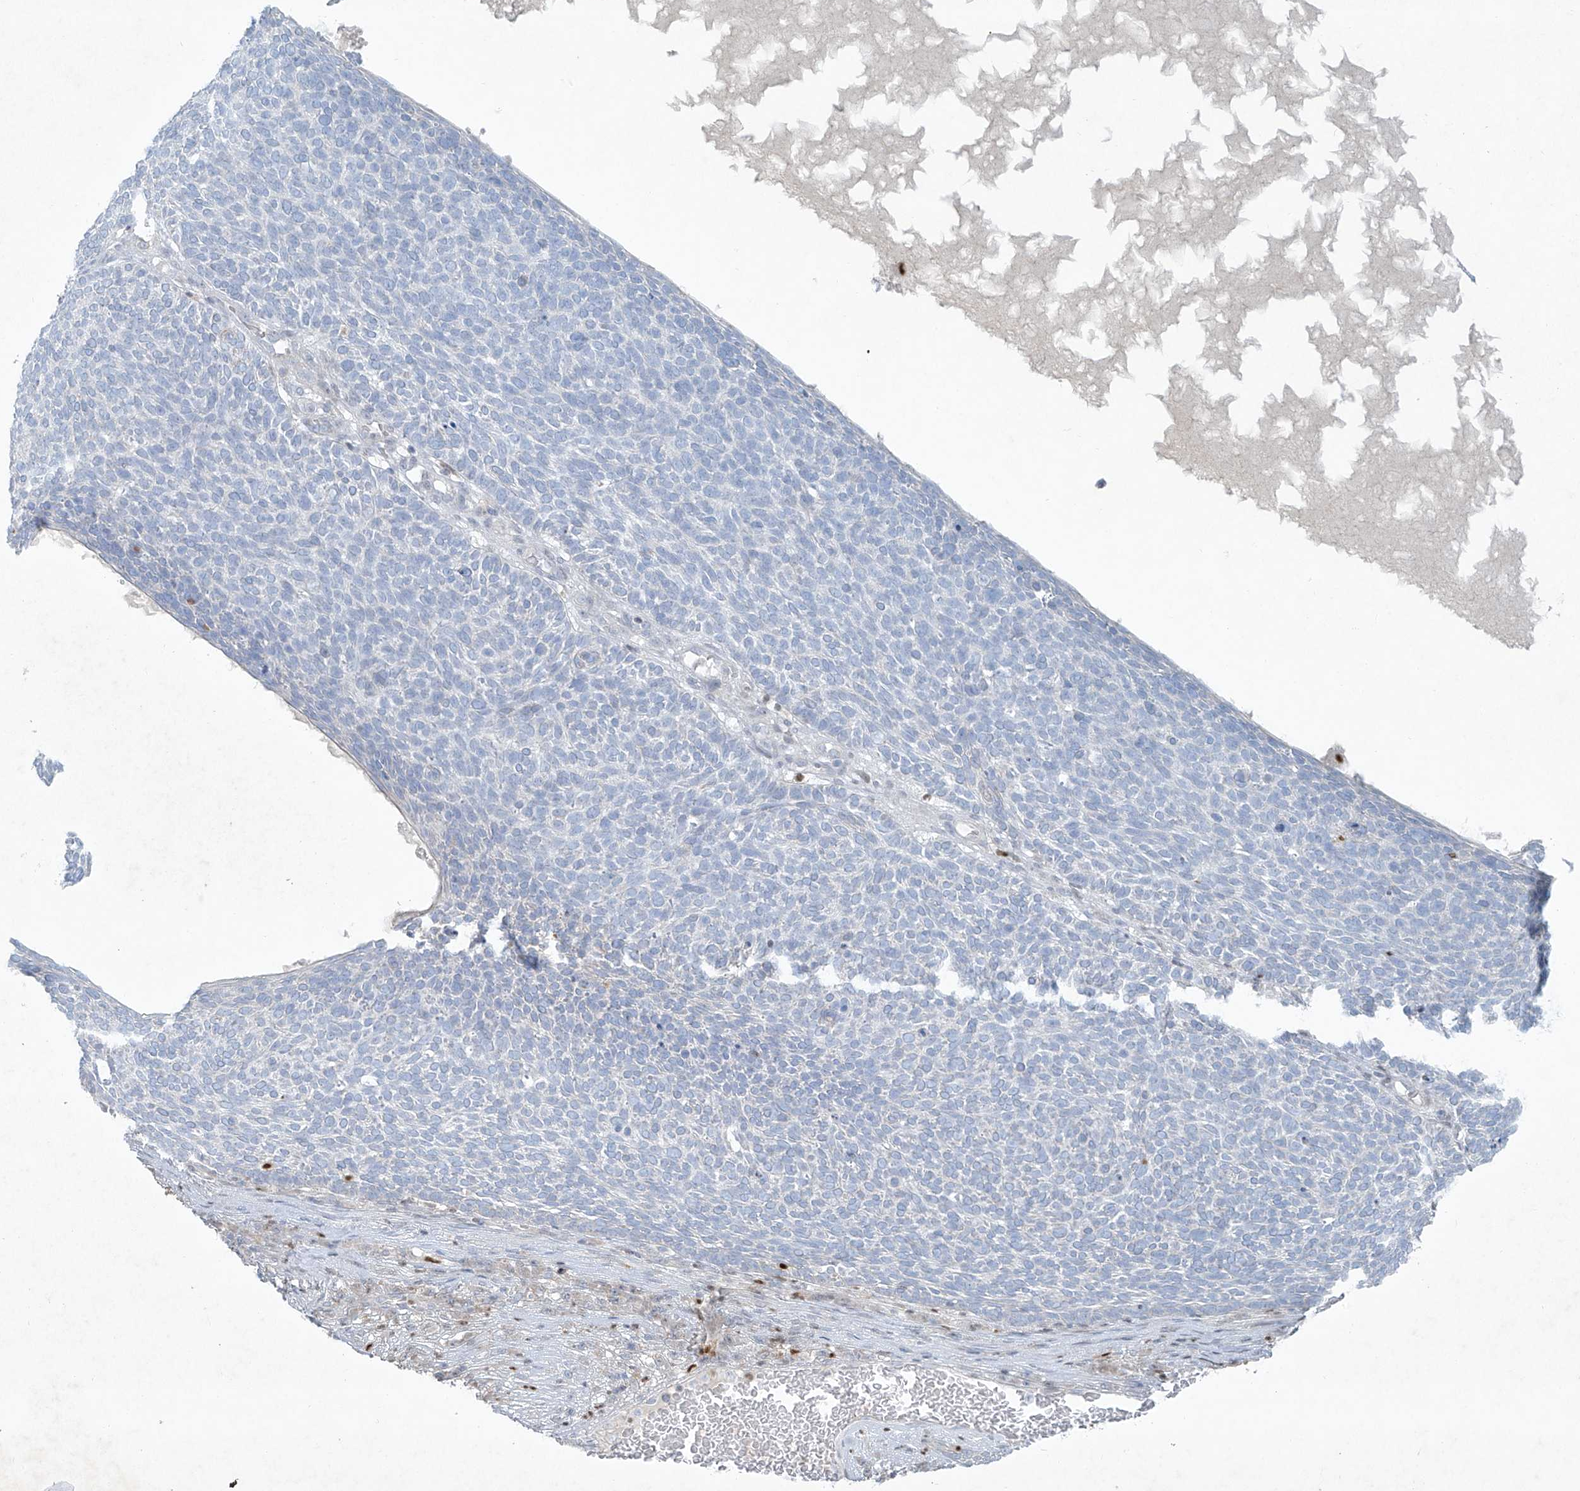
{"staining": {"intensity": "negative", "quantity": "none", "location": "none"}, "tissue": "skin cancer", "cell_type": "Tumor cells", "image_type": "cancer", "snomed": [{"axis": "morphology", "description": "Squamous cell carcinoma, NOS"}, {"axis": "topography", "description": "Skin"}], "caption": "A high-resolution histopathology image shows immunohistochemistry staining of skin squamous cell carcinoma, which demonstrates no significant positivity in tumor cells.", "gene": "TUBE1", "patient": {"sex": "female", "age": 90}}